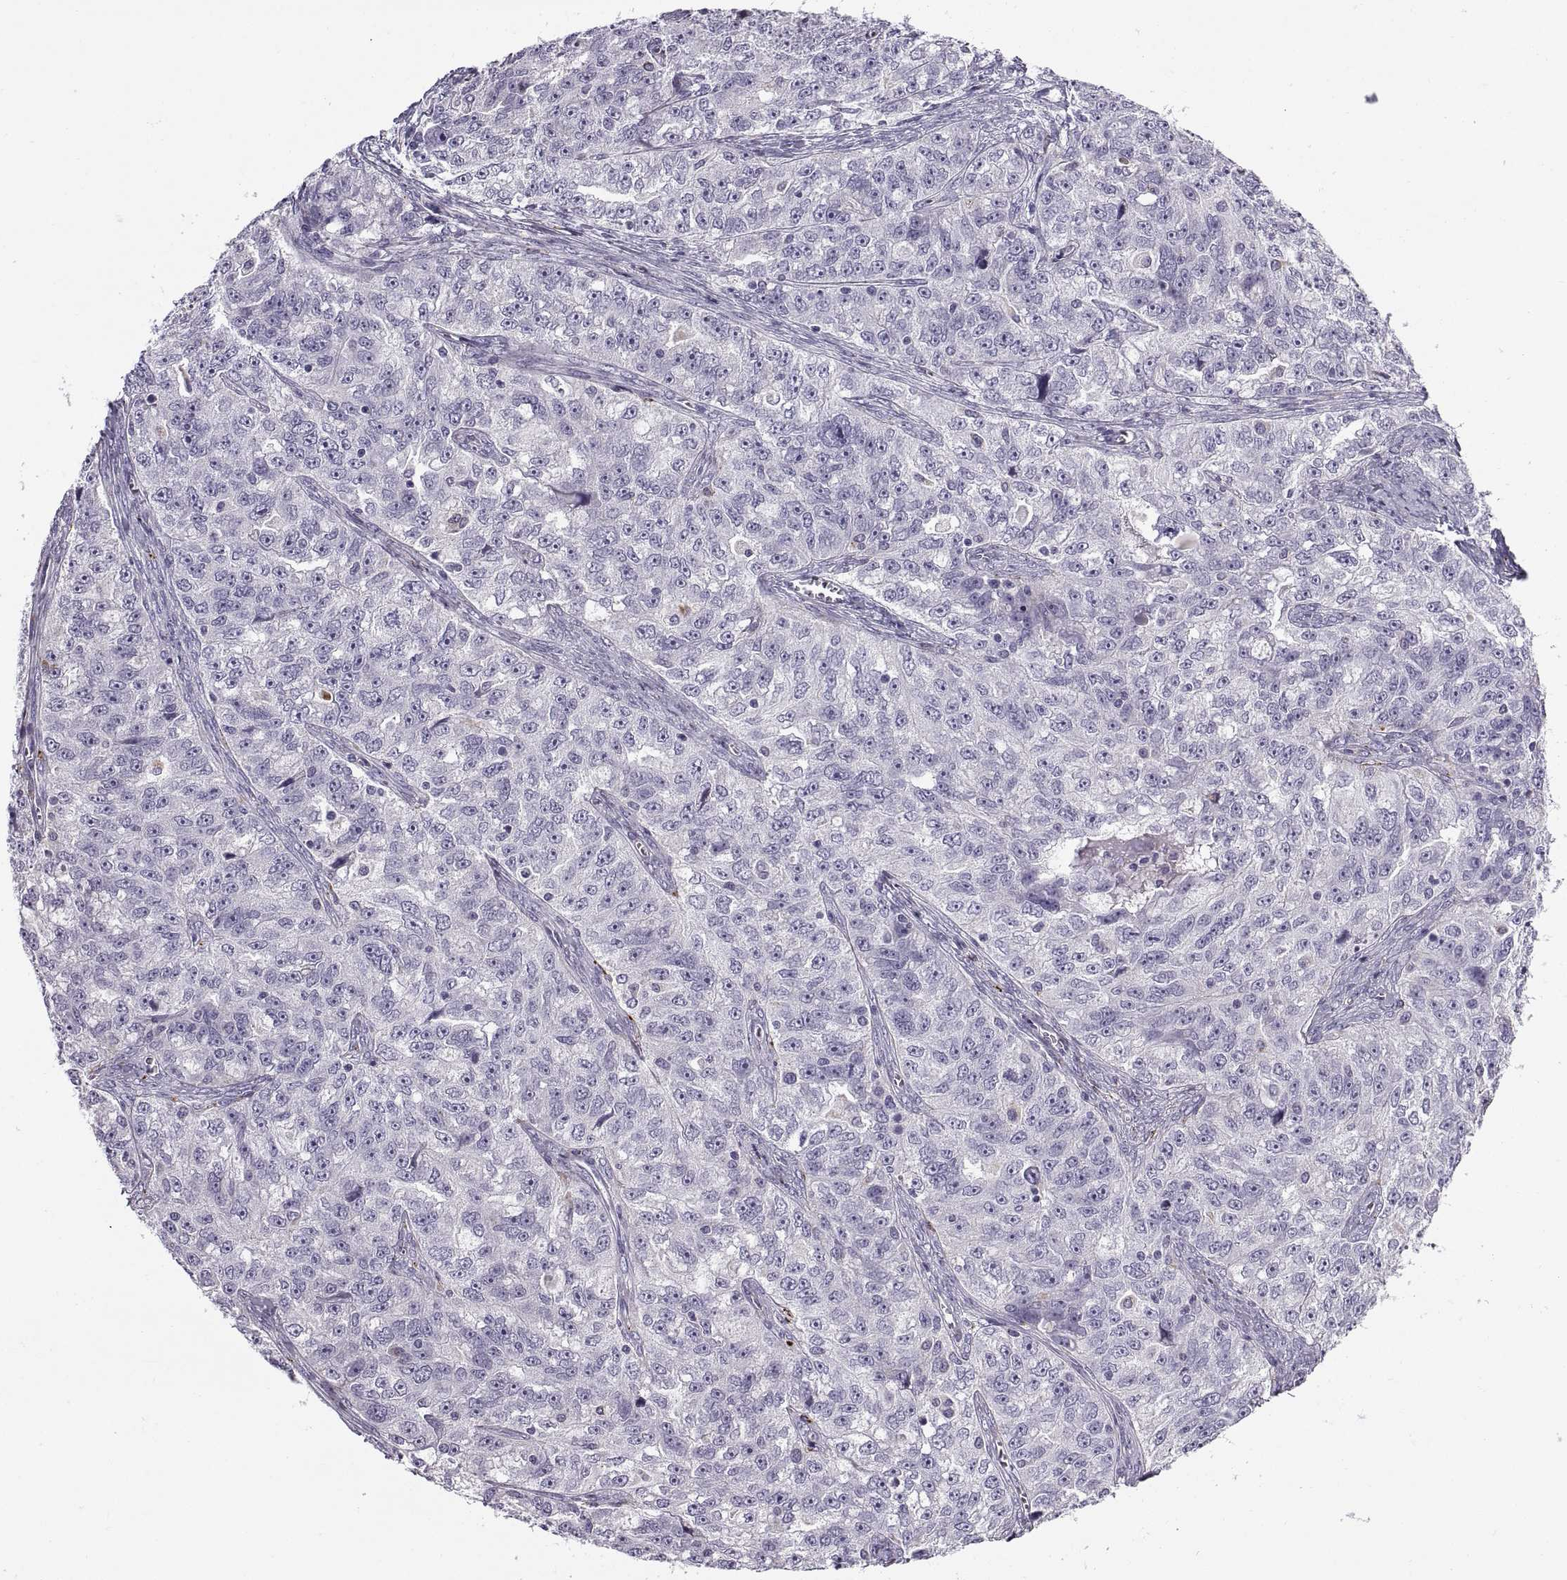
{"staining": {"intensity": "negative", "quantity": "none", "location": "none"}, "tissue": "ovarian cancer", "cell_type": "Tumor cells", "image_type": "cancer", "snomed": [{"axis": "morphology", "description": "Cystadenocarcinoma, serous, NOS"}, {"axis": "topography", "description": "Ovary"}], "caption": "Tumor cells are negative for brown protein staining in ovarian serous cystadenocarcinoma.", "gene": "CALCR", "patient": {"sex": "female", "age": 51}}